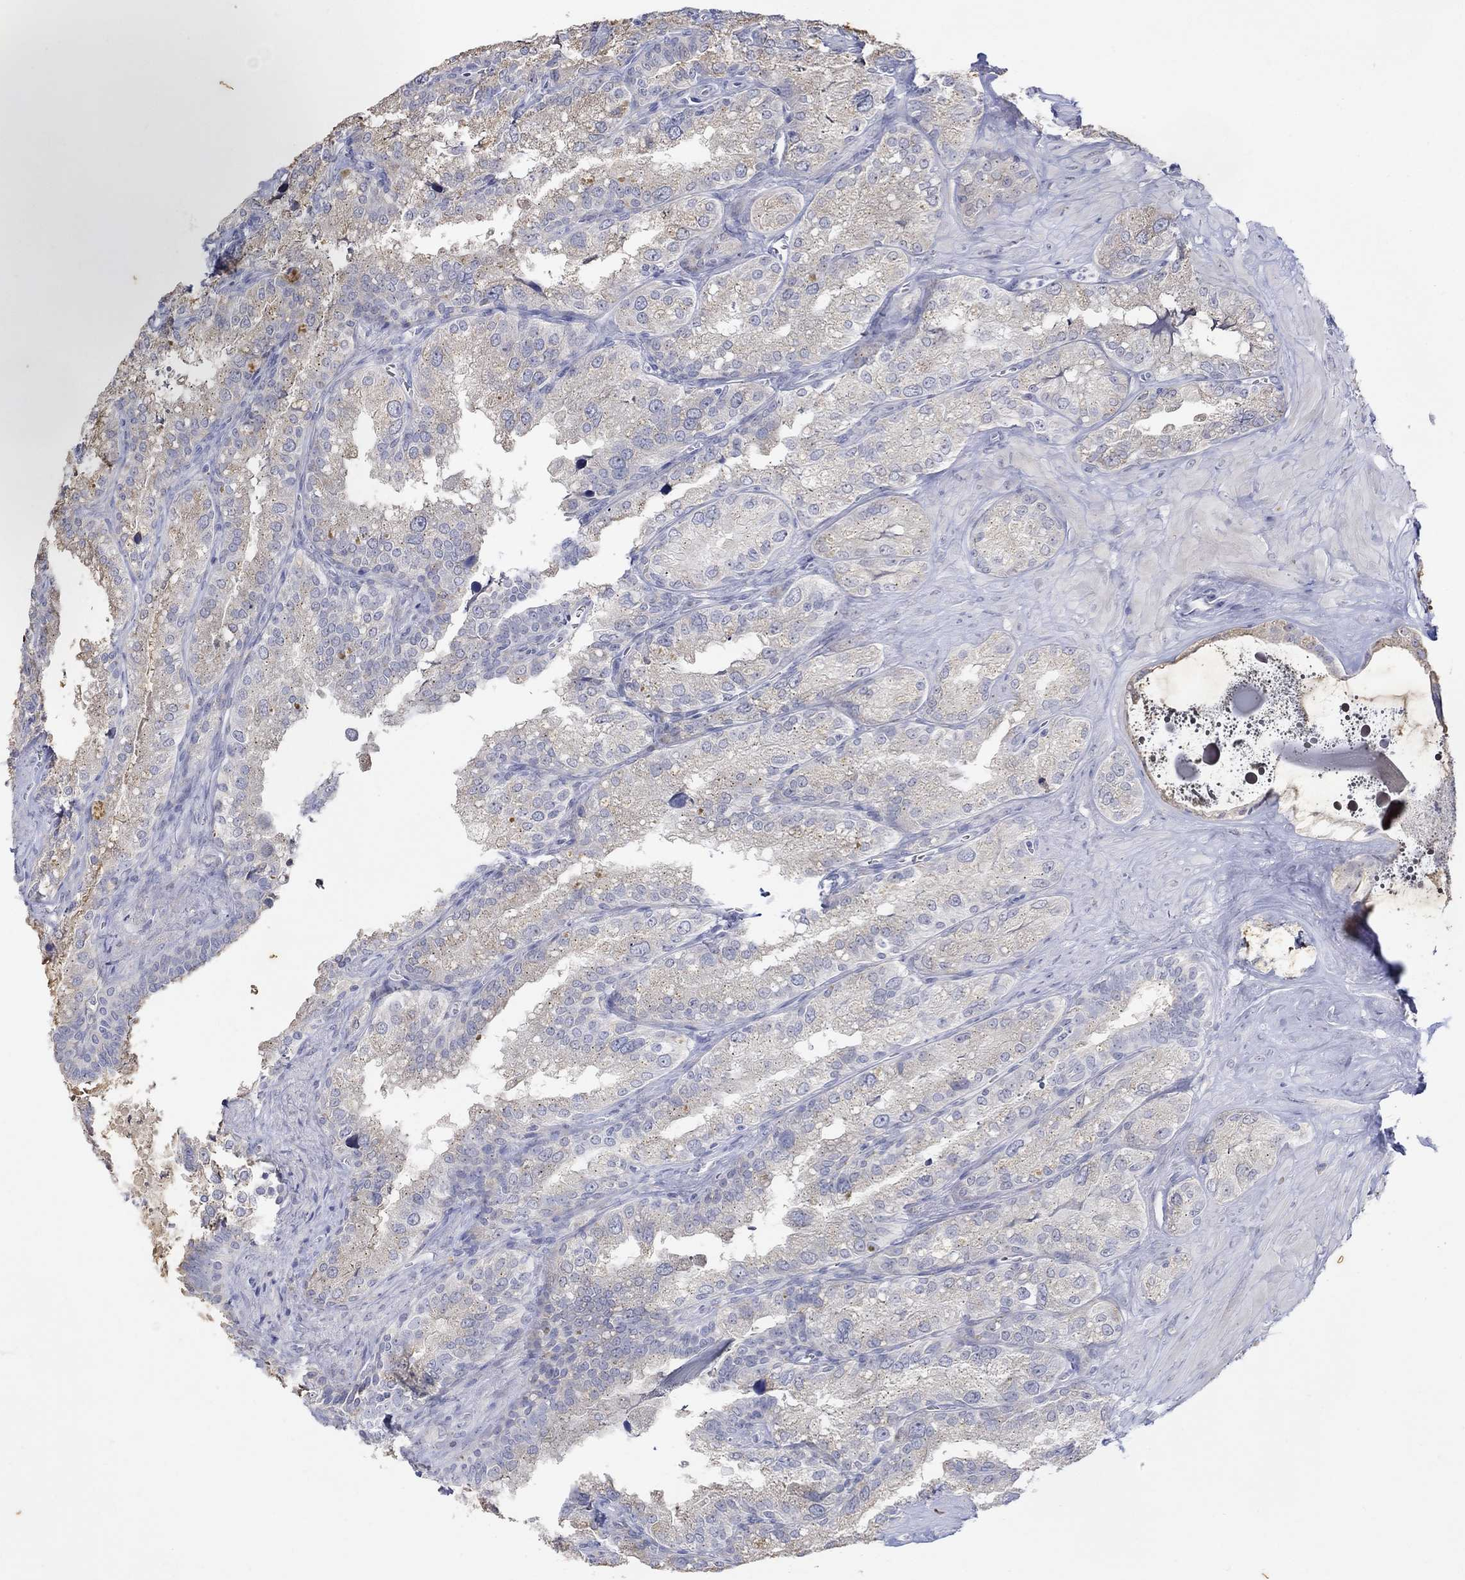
{"staining": {"intensity": "negative", "quantity": "none", "location": "none"}, "tissue": "seminal vesicle", "cell_type": "Glandular cells", "image_type": "normal", "snomed": [{"axis": "morphology", "description": "Normal tissue, NOS"}, {"axis": "topography", "description": "Seminal veicle"}], "caption": "This is an immunohistochemistry (IHC) histopathology image of unremarkable seminal vesicle. There is no positivity in glandular cells.", "gene": "FNDC5", "patient": {"sex": "male", "age": 57}}